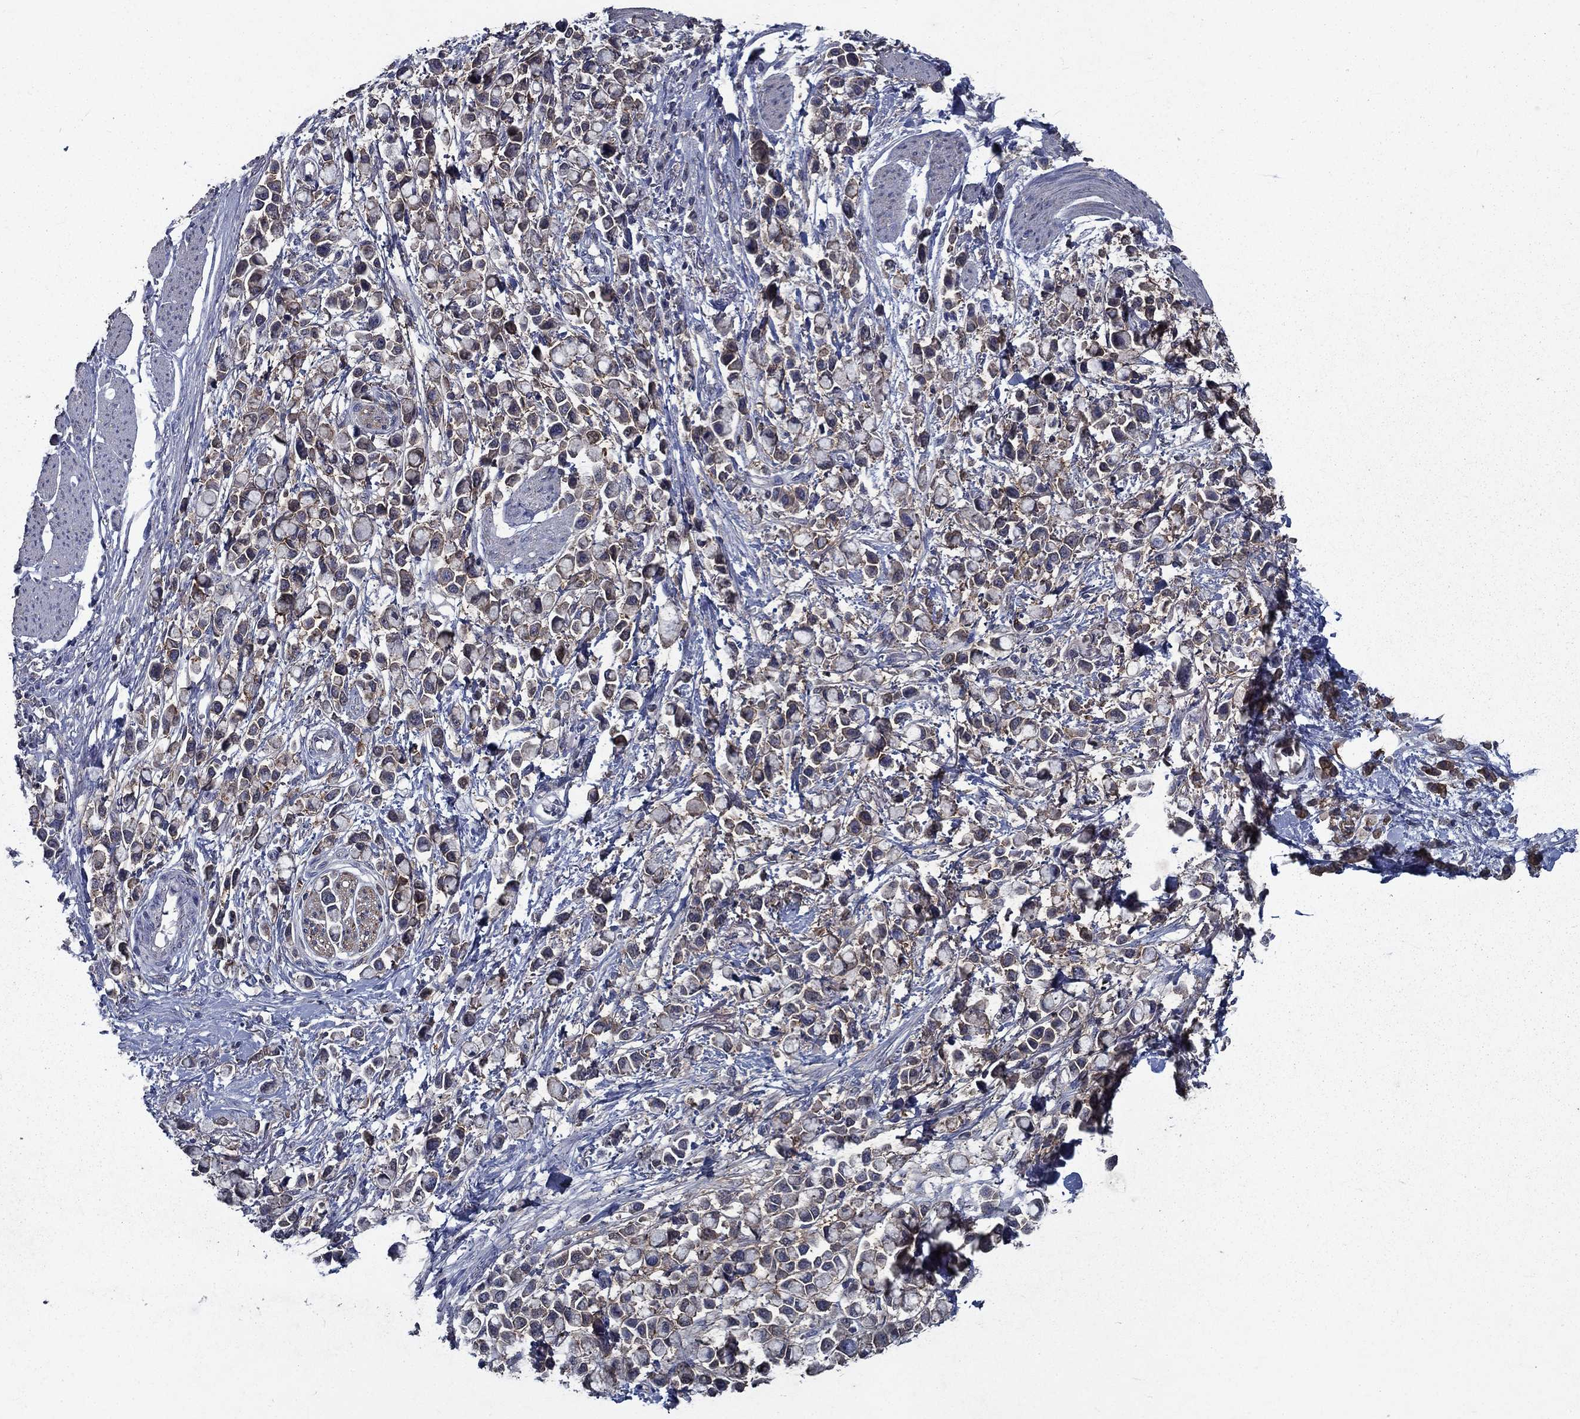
{"staining": {"intensity": "weak", "quantity": "25%-75%", "location": "cytoplasmic/membranous"}, "tissue": "stomach cancer", "cell_type": "Tumor cells", "image_type": "cancer", "snomed": [{"axis": "morphology", "description": "Adenocarcinoma, NOS"}, {"axis": "topography", "description": "Stomach"}], "caption": "An image showing weak cytoplasmic/membranous expression in about 25%-75% of tumor cells in stomach cancer (adenocarcinoma), as visualized by brown immunohistochemical staining.", "gene": "SLC44A1", "patient": {"sex": "female", "age": 81}}